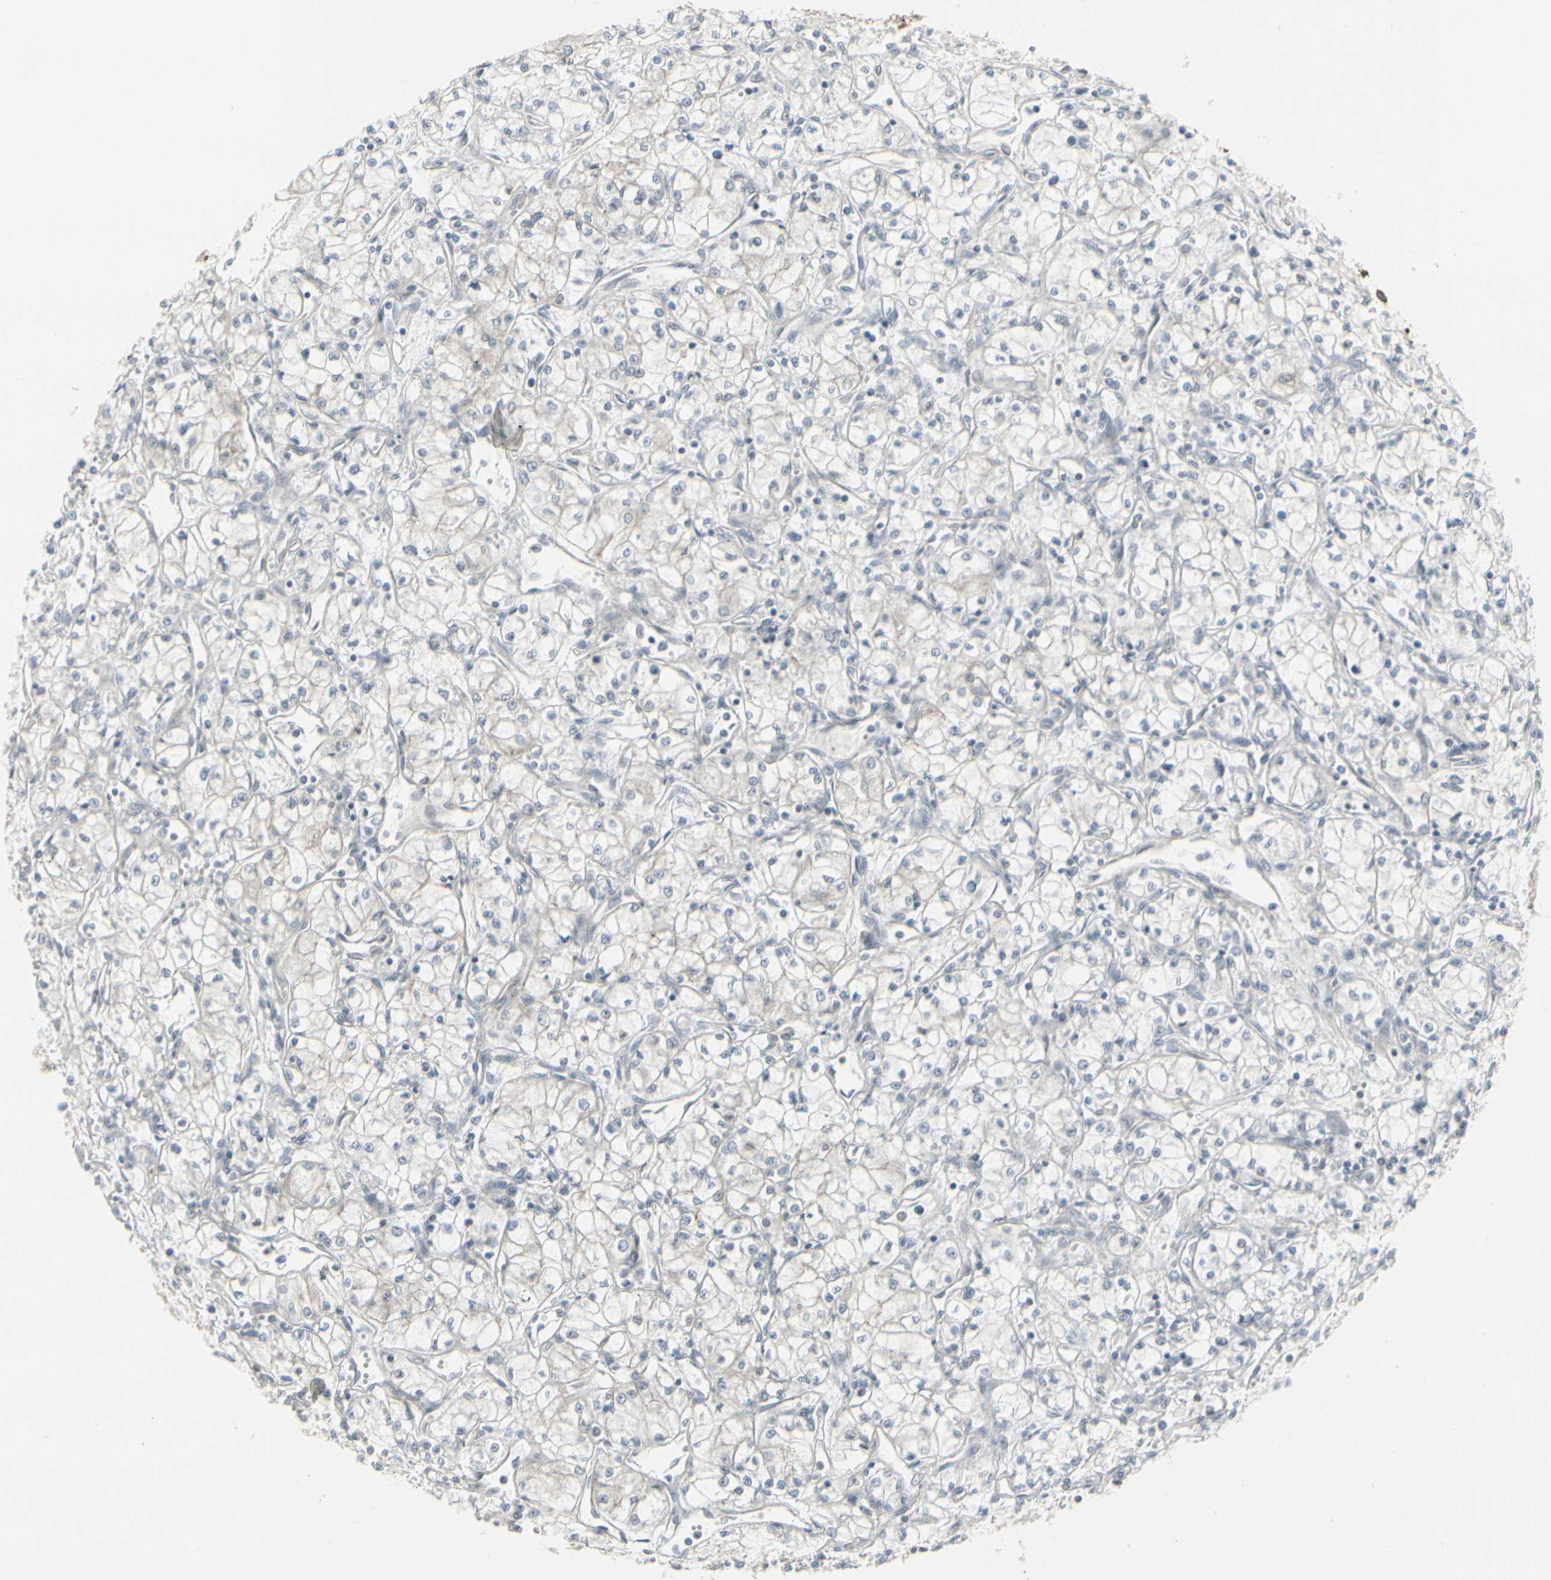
{"staining": {"intensity": "negative", "quantity": "none", "location": "none"}, "tissue": "renal cancer", "cell_type": "Tumor cells", "image_type": "cancer", "snomed": [{"axis": "morphology", "description": "Normal tissue, NOS"}, {"axis": "morphology", "description": "Adenocarcinoma, NOS"}, {"axis": "topography", "description": "Kidney"}], "caption": "A high-resolution histopathology image shows immunohistochemistry (IHC) staining of renal cancer, which exhibits no significant expression in tumor cells. (DAB IHC visualized using brightfield microscopy, high magnification).", "gene": "EPS15", "patient": {"sex": "male", "age": 59}}